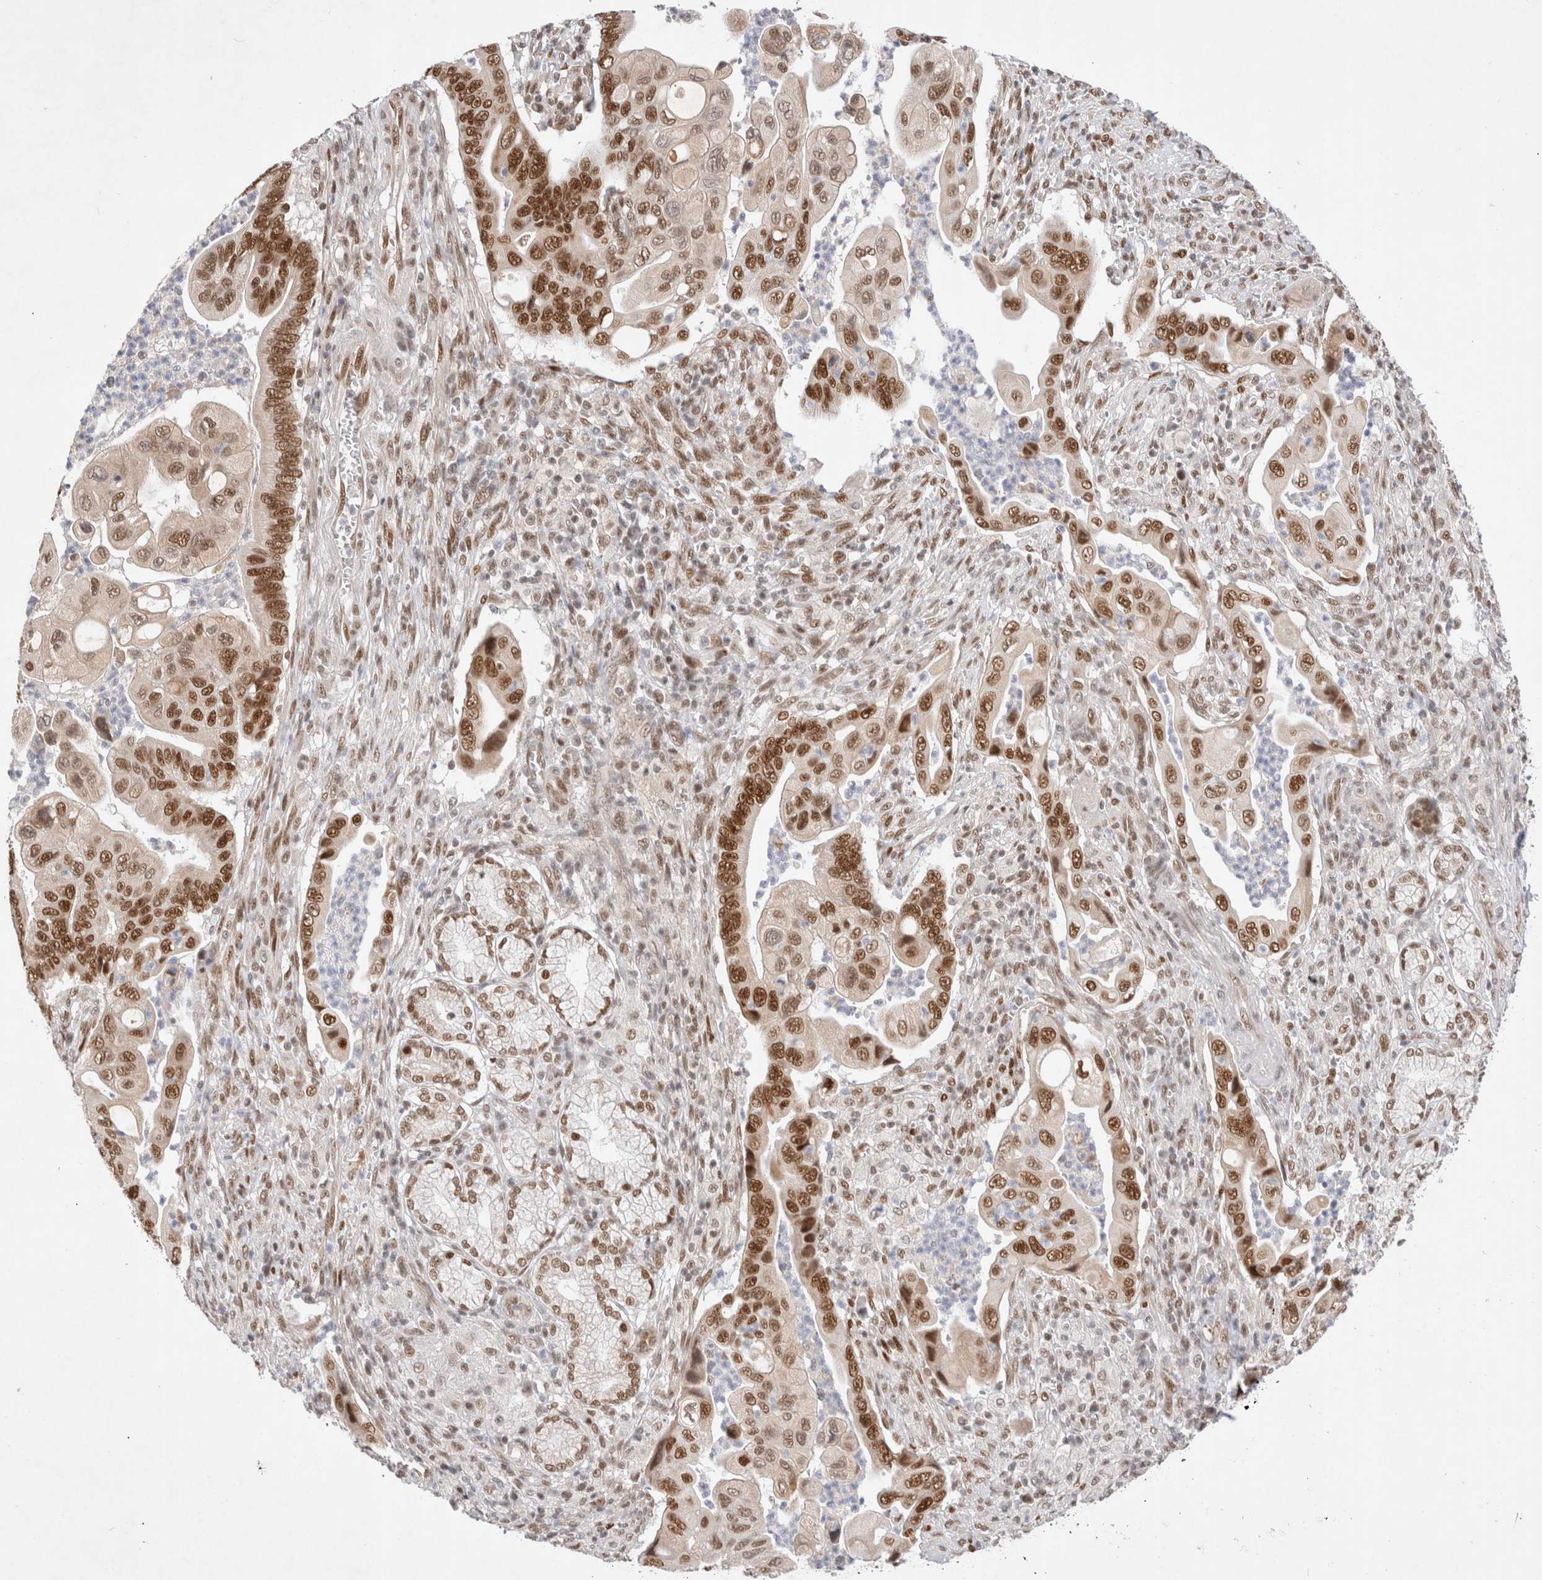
{"staining": {"intensity": "strong", "quantity": ">75%", "location": "nuclear"}, "tissue": "pancreatic cancer", "cell_type": "Tumor cells", "image_type": "cancer", "snomed": [{"axis": "morphology", "description": "Adenocarcinoma, NOS"}, {"axis": "topography", "description": "Pancreas"}], "caption": "About >75% of tumor cells in pancreatic adenocarcinoma demonstrate strong nuclear protein expression as visualized by brown immunohistochemical staining.", "gene": "GTF2I", "patient": {"sex": "male", "age": 78}}